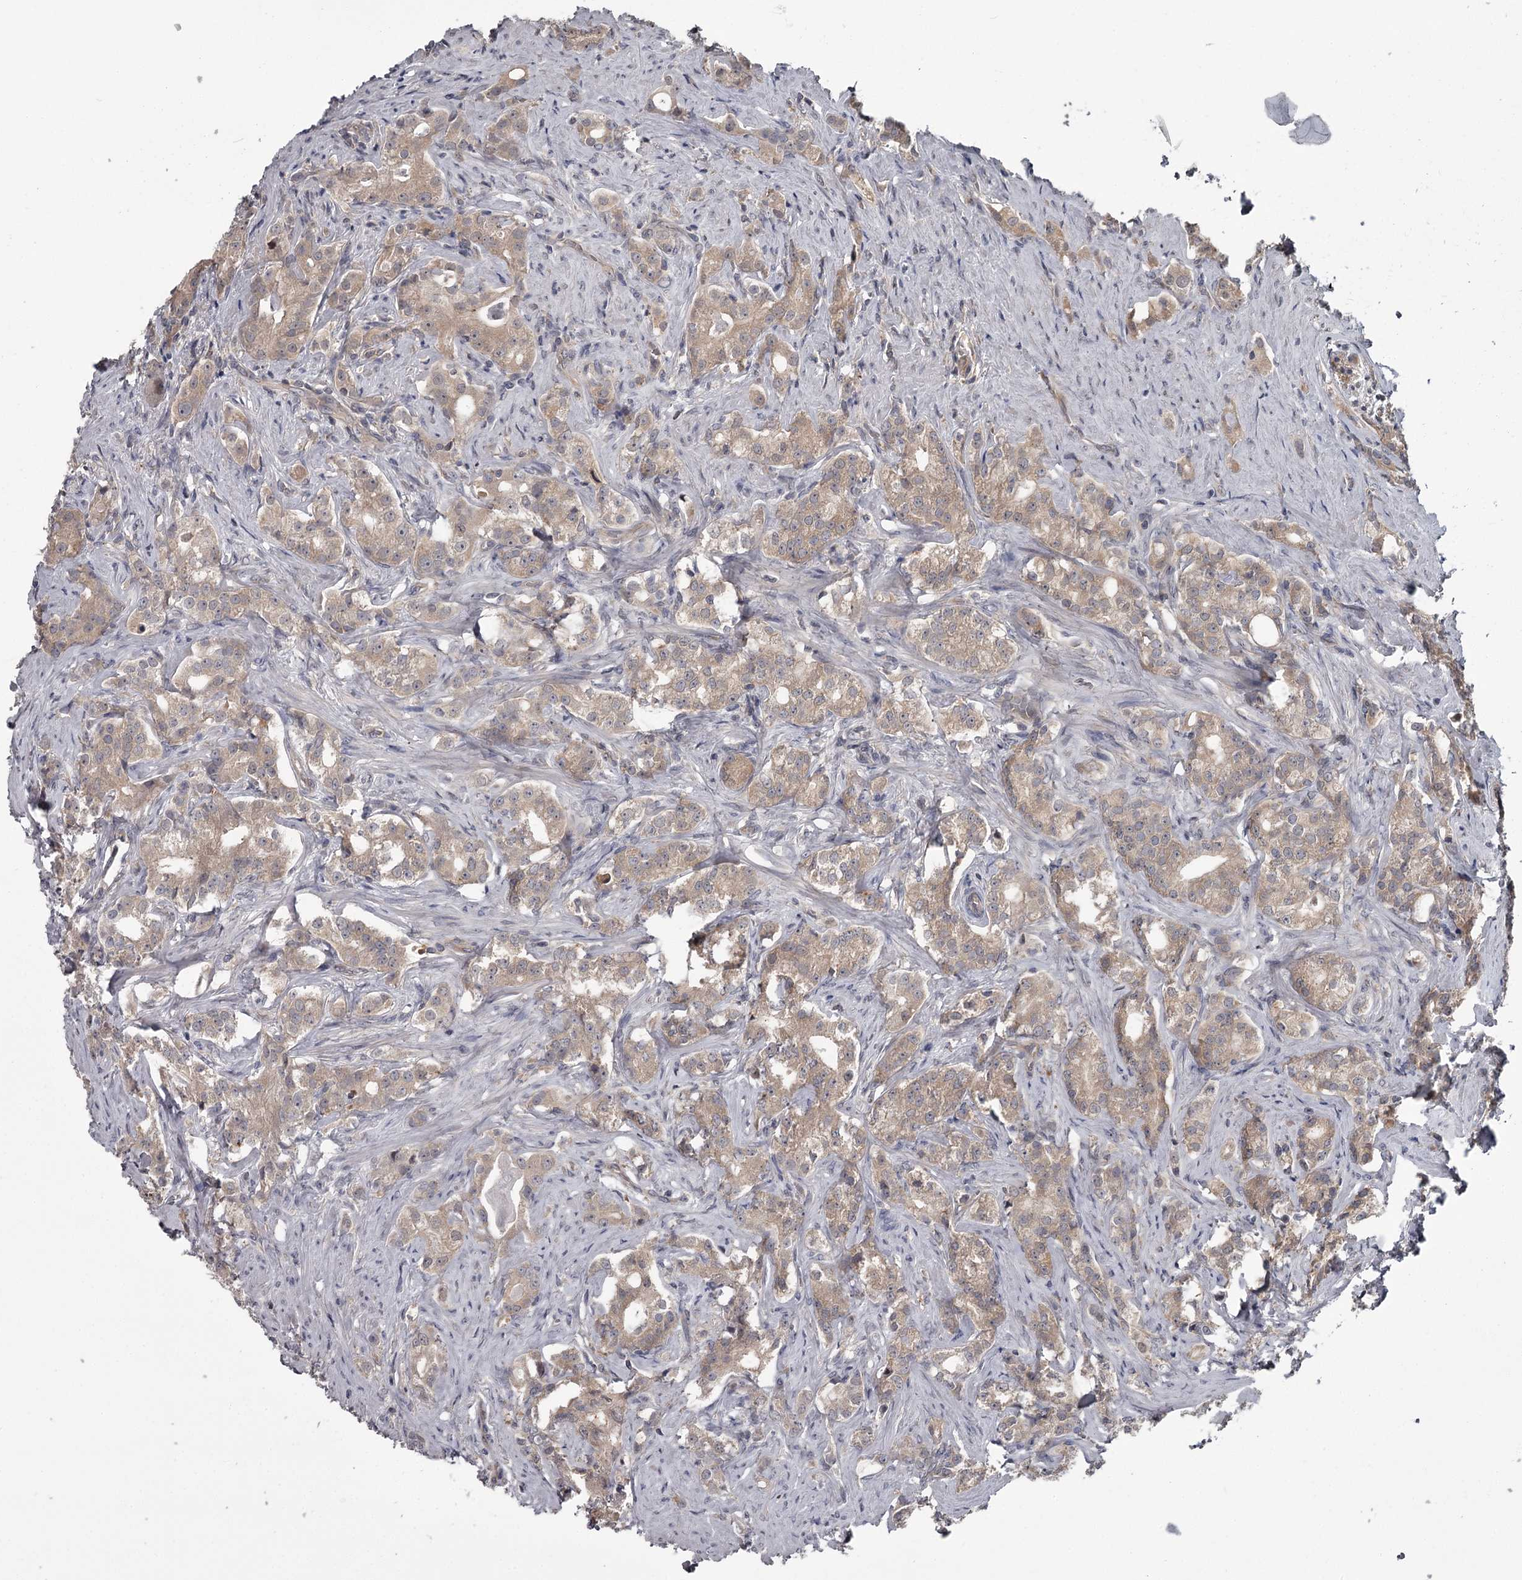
{"staining": {"intensity": "weak", "quantity": ">75%", "location": "cytoplasmic/membranous"}, "tissue": "prostate cancer", "cell_type": "Tumor cells", "image_type": "cancer", "snomed": [{"axis": "morphology", "description": "Adenocarcinoma, Low grade"}, {"axis": "topography", "description": "Prostate"}], "caption": "A brown stain labels weak cytoplasmic/membranous expression of a protein in human prostate cancer (low-grade adenocarcinoma) tumor cells. (DAB IHC with brightfield microscopy, high magnification).", "gene": "DAO", "patient": {"sex": "male", "age": 71}}